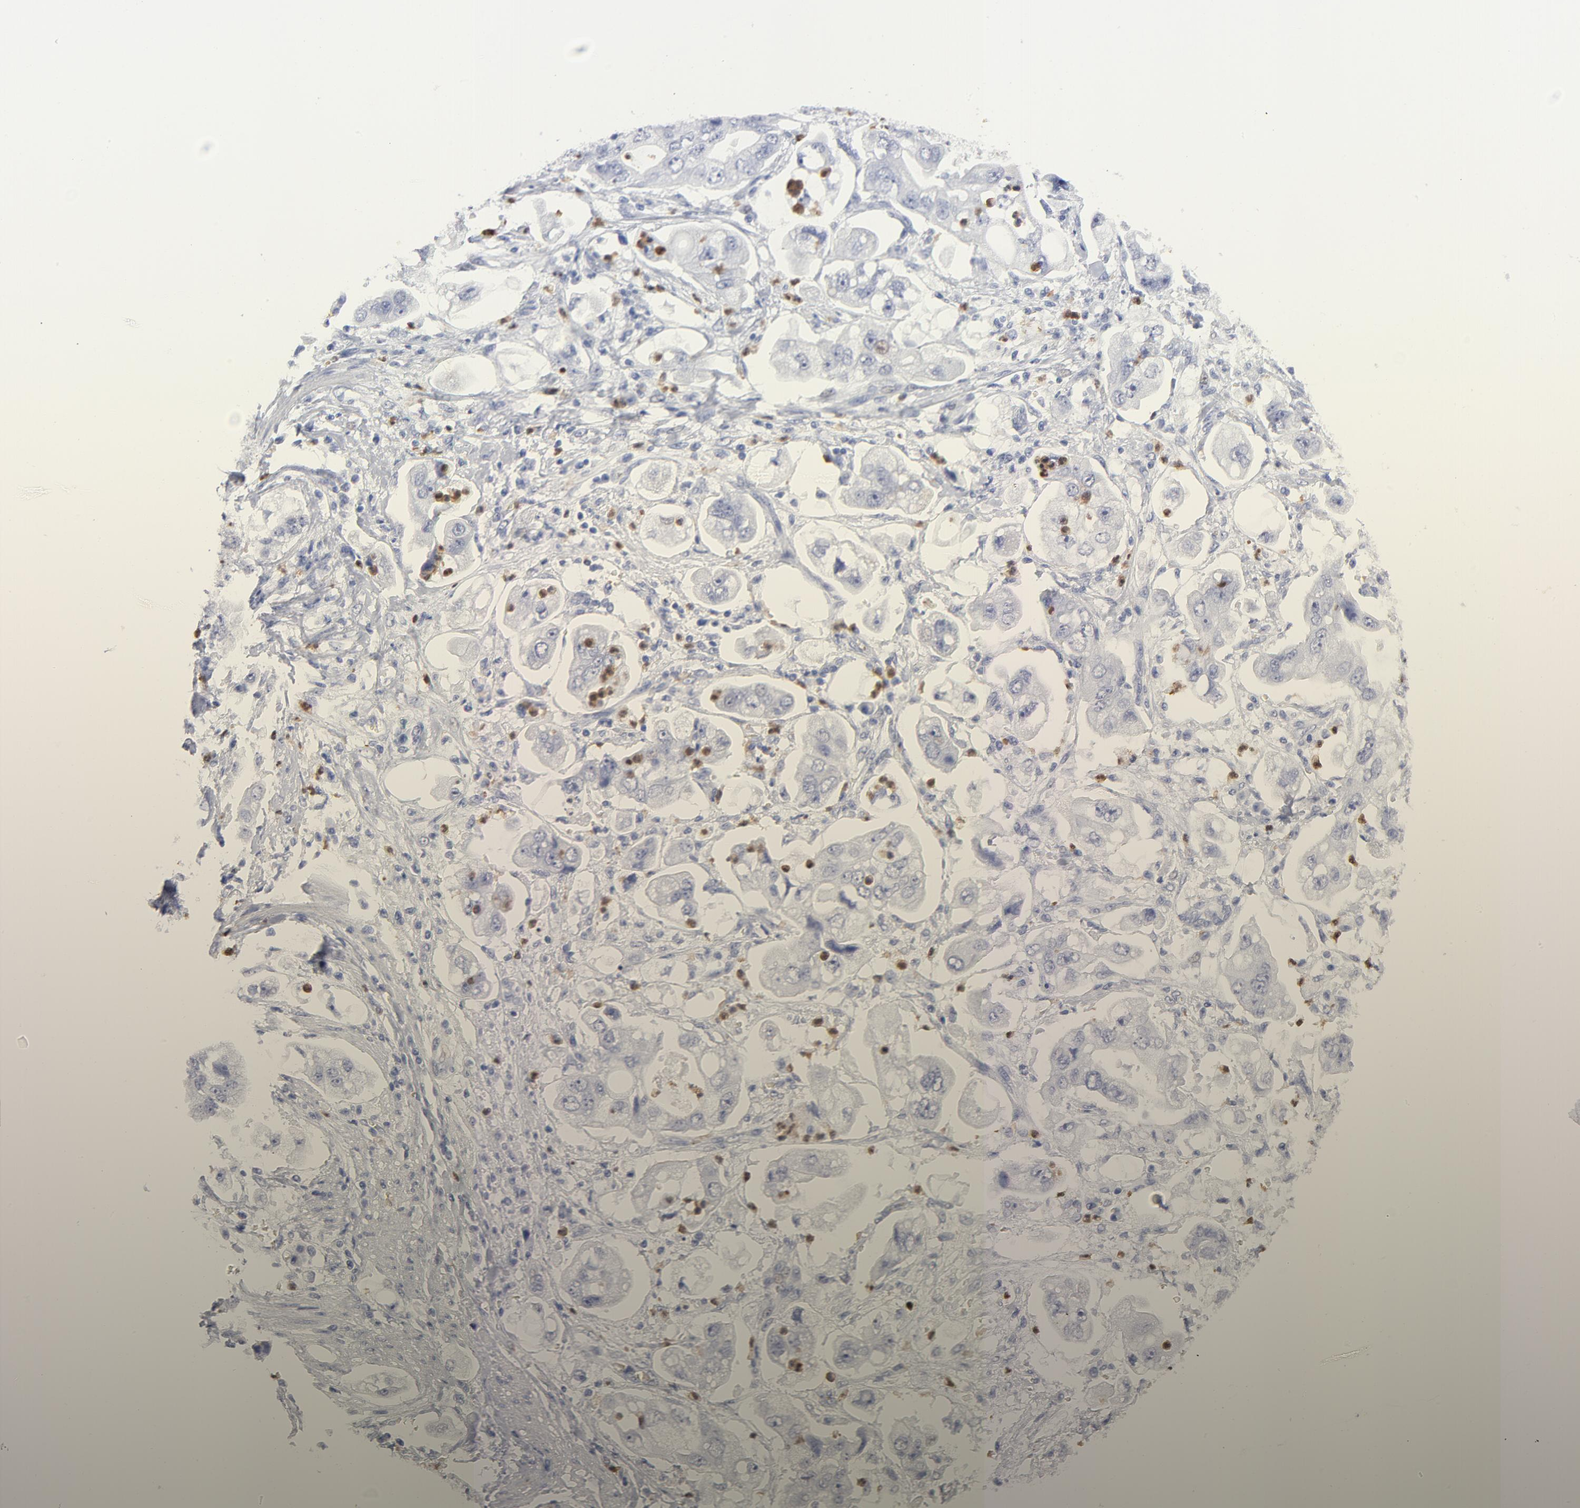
{"staining": {"intensity": "negative", "quantity": "none", "location": "none"}, "tissue": "stomach cancer", "cell_type": "Tumor cells", "image_type": "cancer", "snomed": [{"axis": "morphology", "description": "Adenocarcinoma, NOS"}, {"axis": "topography", "description": "Stomach"}], "caption": "Histopathology image shows no protein expression in tumor cells of adenocarcinoma (stomach) tissue.", "gene": "ARG1", "patient": {"sex": "male", "age": 62}}